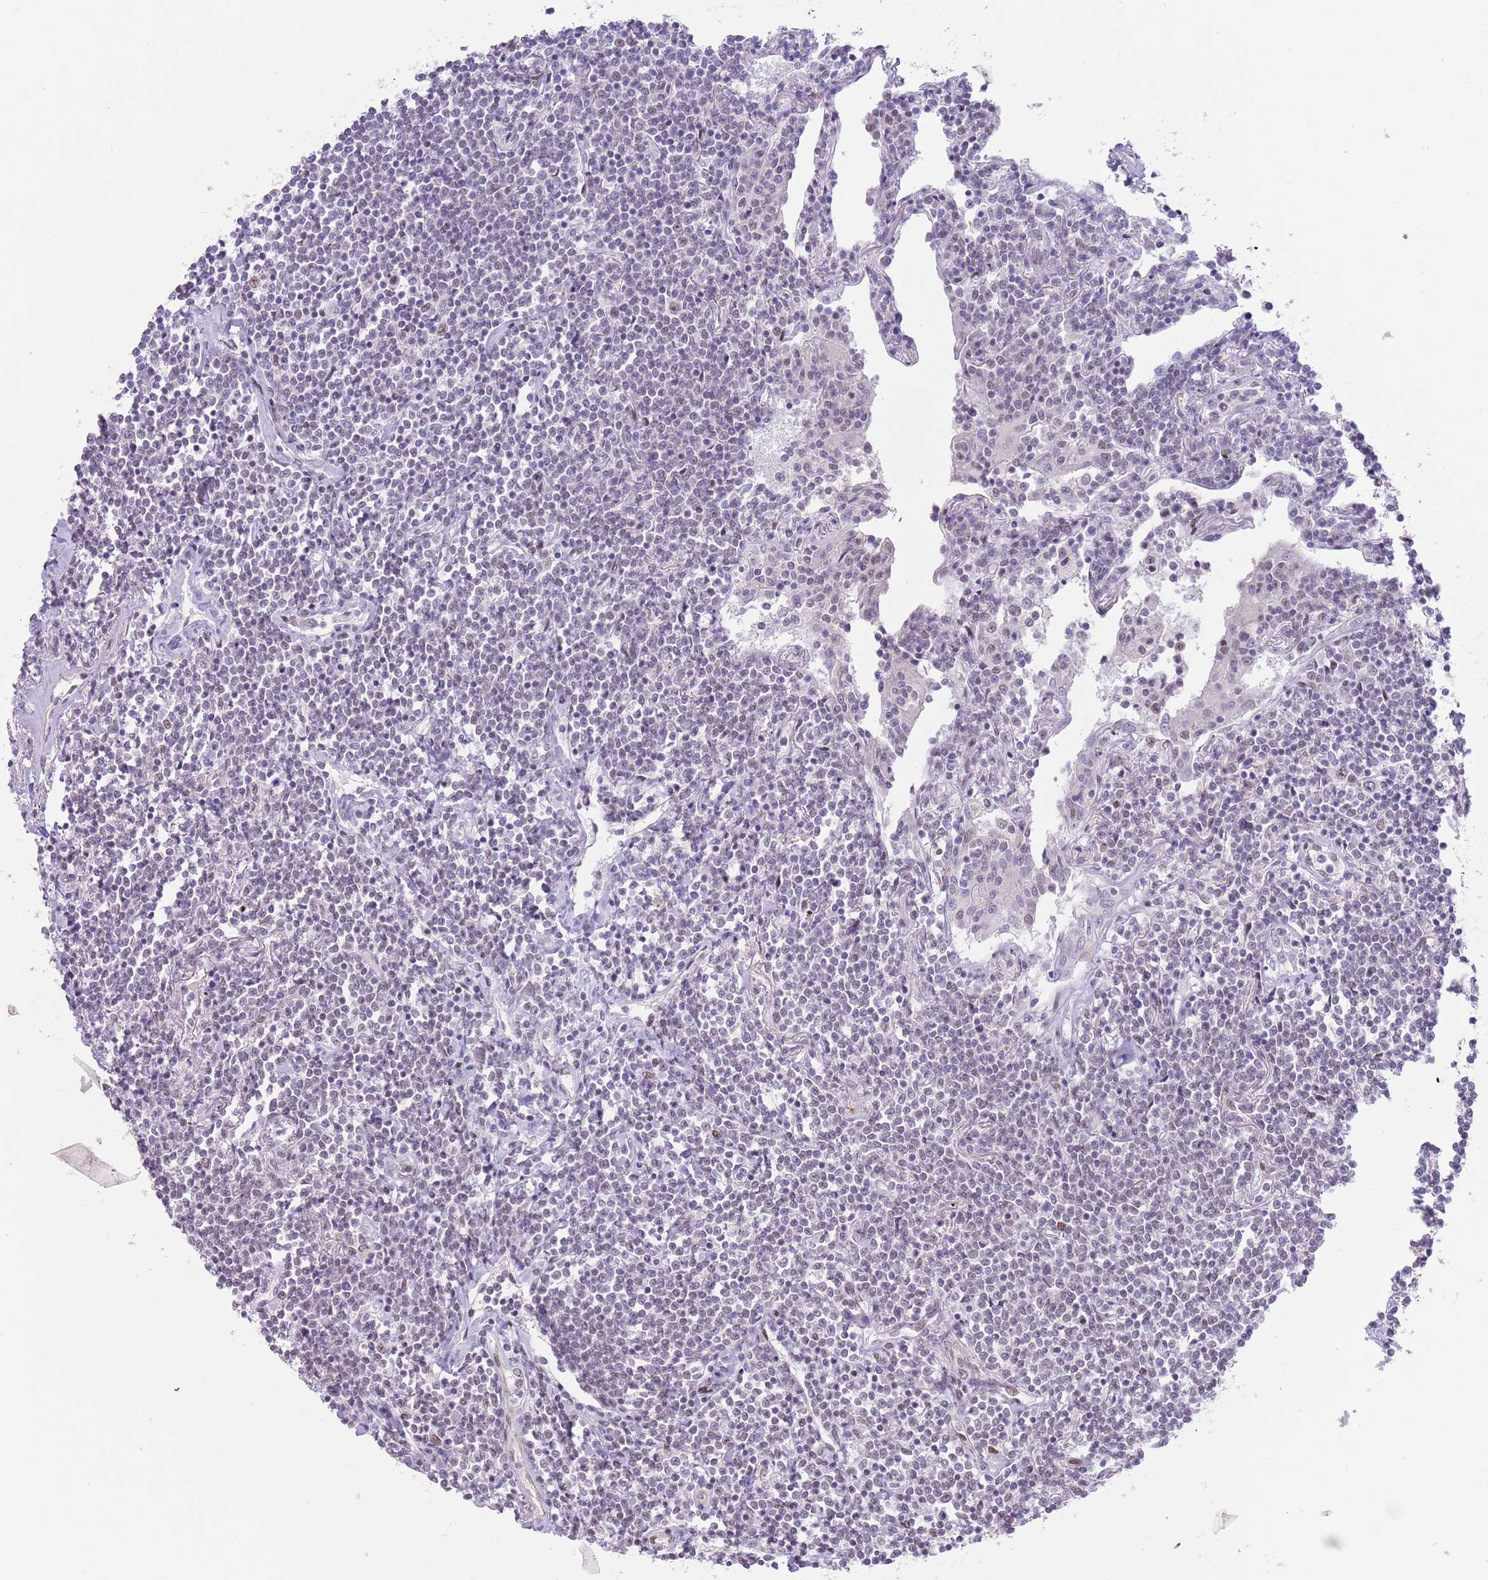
{"staining": {"intensity": "negative", "quantity": "none", "location": "none"}, "tissue": "lymphoma", "cell_type": "Tumor cells", "image_type": "cancer", "snomed": [{"axis": "morphology", "description": "Malignant lymphoma, non-Hodgkin's type, Low grade"}, {"axis": "topography", "description": "Lung"}], "caption": "Immunohistochemical staining of human lymphoma exhibits no significant positivity in tumor cells.", "gene": "ZNF382", "patient": {"sex": "female", "age": 71}}